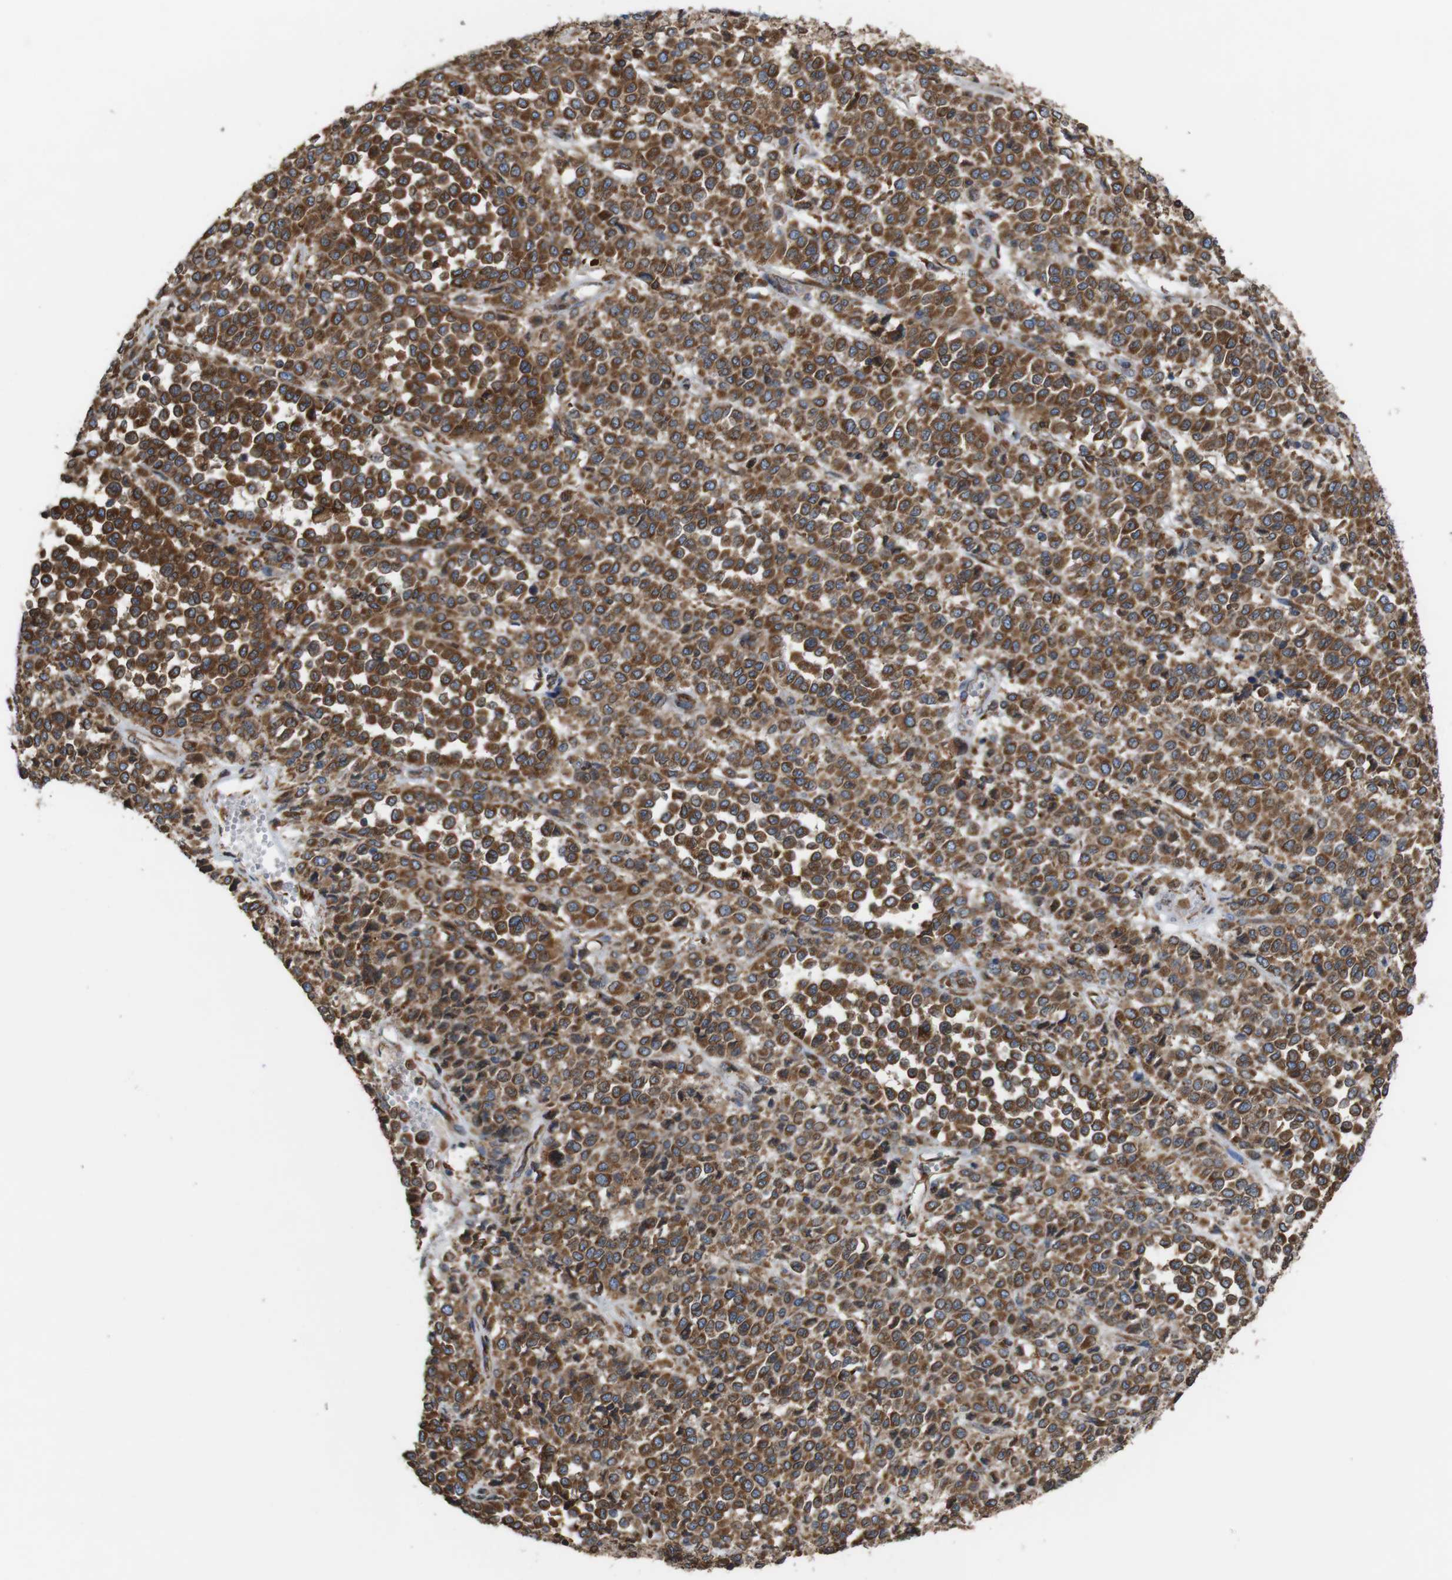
{"staining": {"intensity": "moderate", "quantity": ">75%", "location": "cytoplasmic/membranous"}, "tissue": "melanoma", "cell_type": "Tumor cells", "image_type": "cancer", "snomed": [{"axis": "morphology", "description": "Malignant melanoma, Metastatic site"}, {"axis": "topography", "description": "Pancreas"}], "caption": "Immunohistochemical staining of human malignant melanoma (metastatic site) reveals medium levels of moderate cytoplasmic/membranous positivity in about >75% of tumor cells. Immunohistochemistry stains the protein of interest in brown and the nuclei are stained blue.", "gene": "UGGT1", "patient": {"sex": "female", "age": 30}}